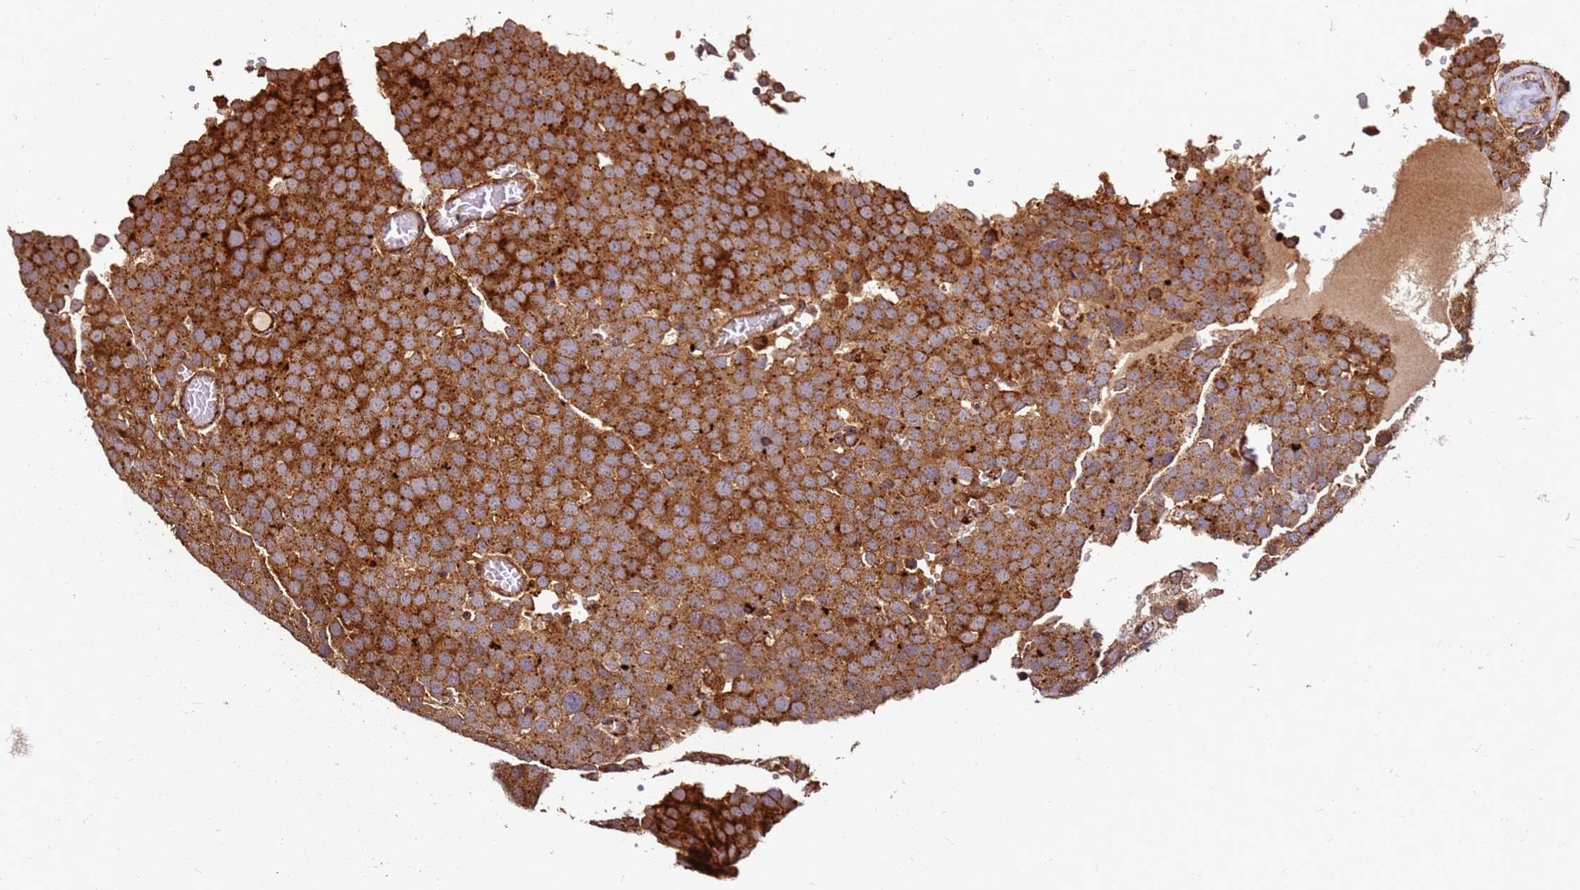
{"staining": {"intensity": "strong", "quantity": ">75%", "location": "cytoplasmic/membranous"}, "tissue": "testis cancer", "cell_type": "Tumor cells", "image_type": "cancer", "snomed": [{"axis": "morphology", "description": "Normal tissue, NOS"}, {"axis": "morphology", "description": "Seminoma, NOS"}, {"axis": "topography", "description": "Testis"}], "caption": "Seminoma (testis) tissue demonstrates strong cytoplasmic/membranous staining in about >75% of tumor cells", "gene": "DVL3", "patient": {"sex": "male", "age": 71}}